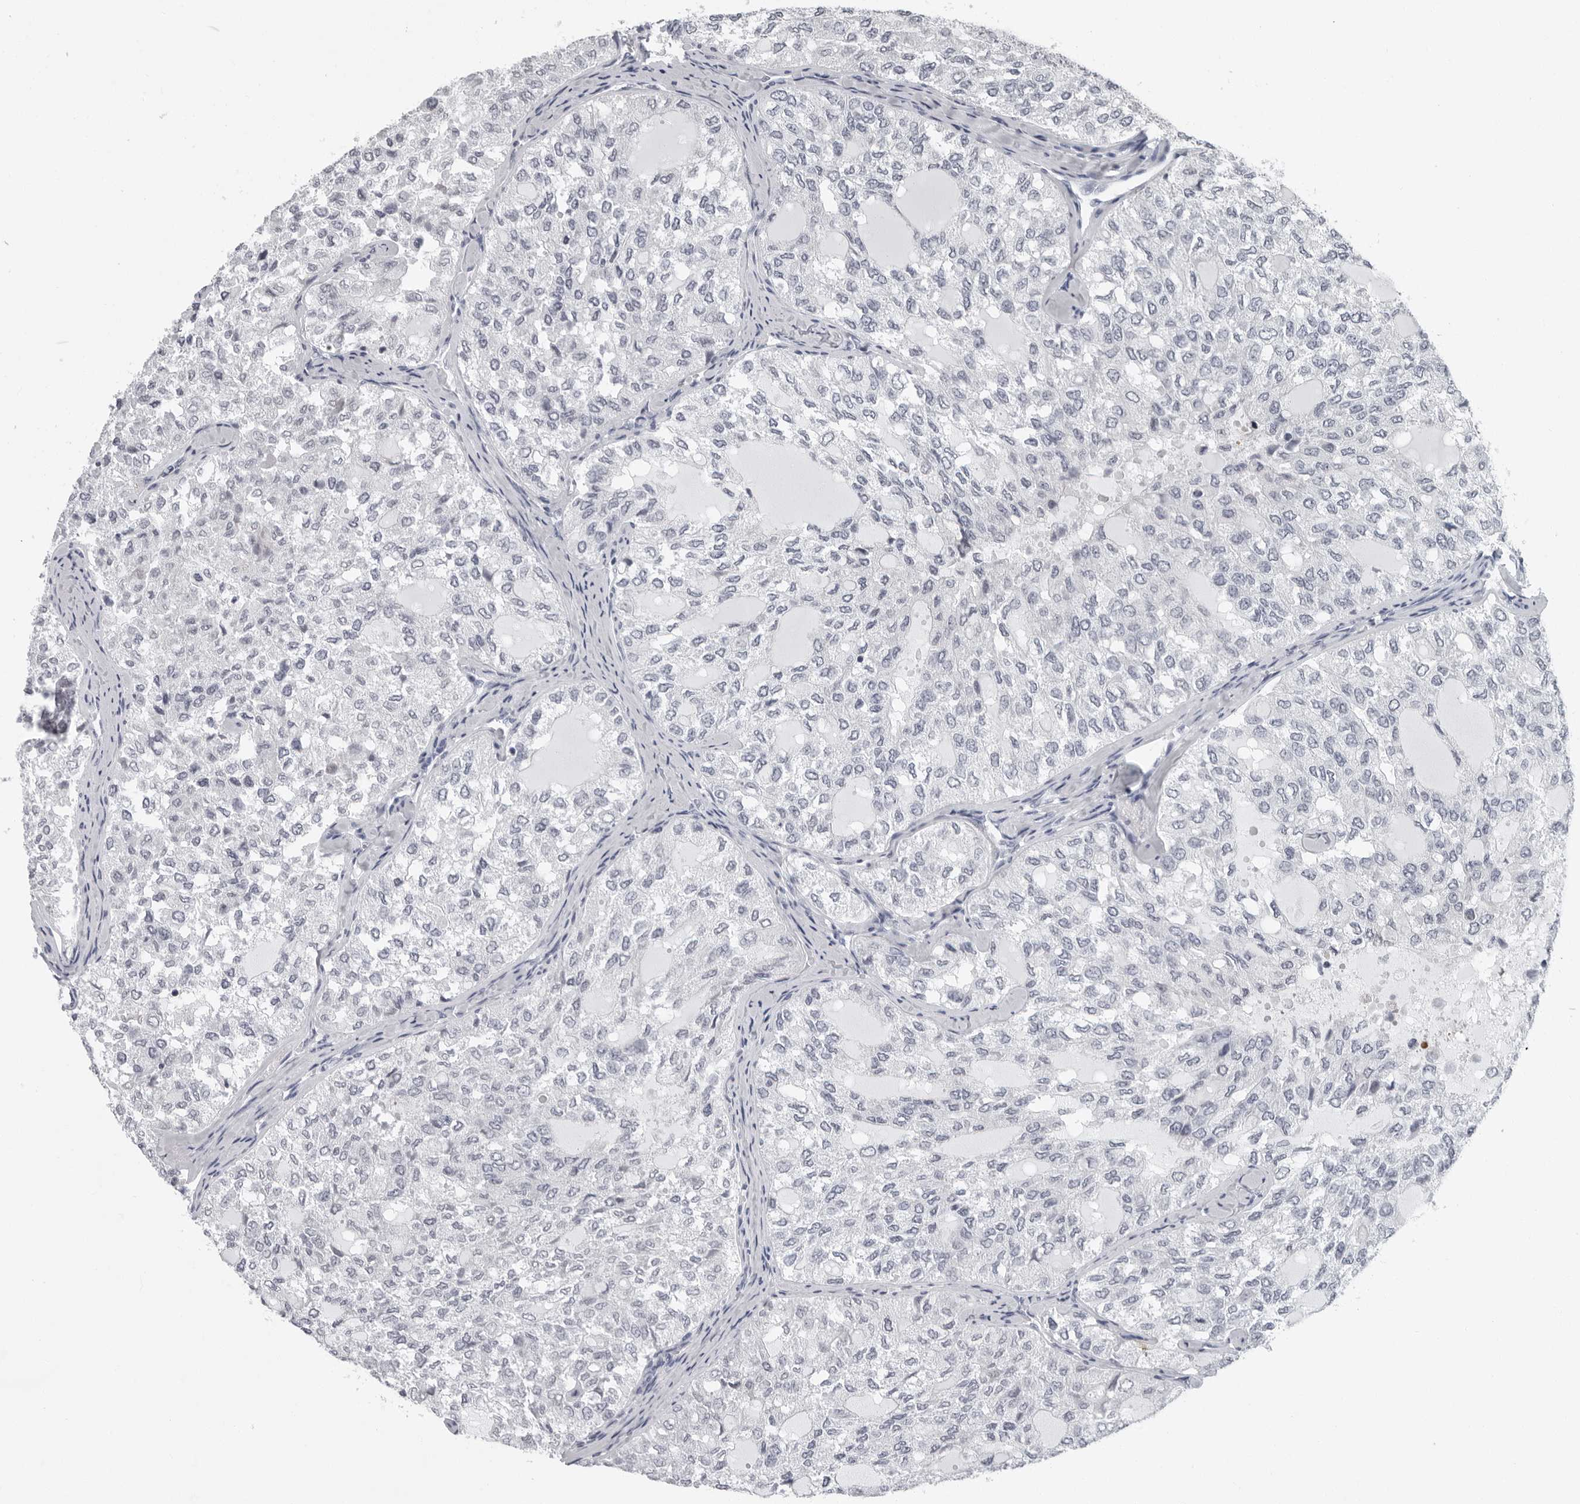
{"staining": {"intensity": "negative", "quantity": "none", "location": "none"}, "tissue": "thyroid cancer", "cell_type": "Tumor cells", "image_type": "cancer", "snomed": [{"axis": "morphology", "description": "Follicular adenoma carcinoma, NOS"}, {"axis": "topography", "description": "Thyroid gland"}], "caption": "High magnification brightfield microscopy of follicular adenoma carcinoma (thyroid) stained with DAB (3,3'-diaminobenzidine) (brown) and counterstained with hematoxylin (blue): tumor cells show no significant positivity. (IHC, brightfield microscopy, high magnification).", "gene": "CCDC28B", "patient": {"sex": "male", "age": 75}}